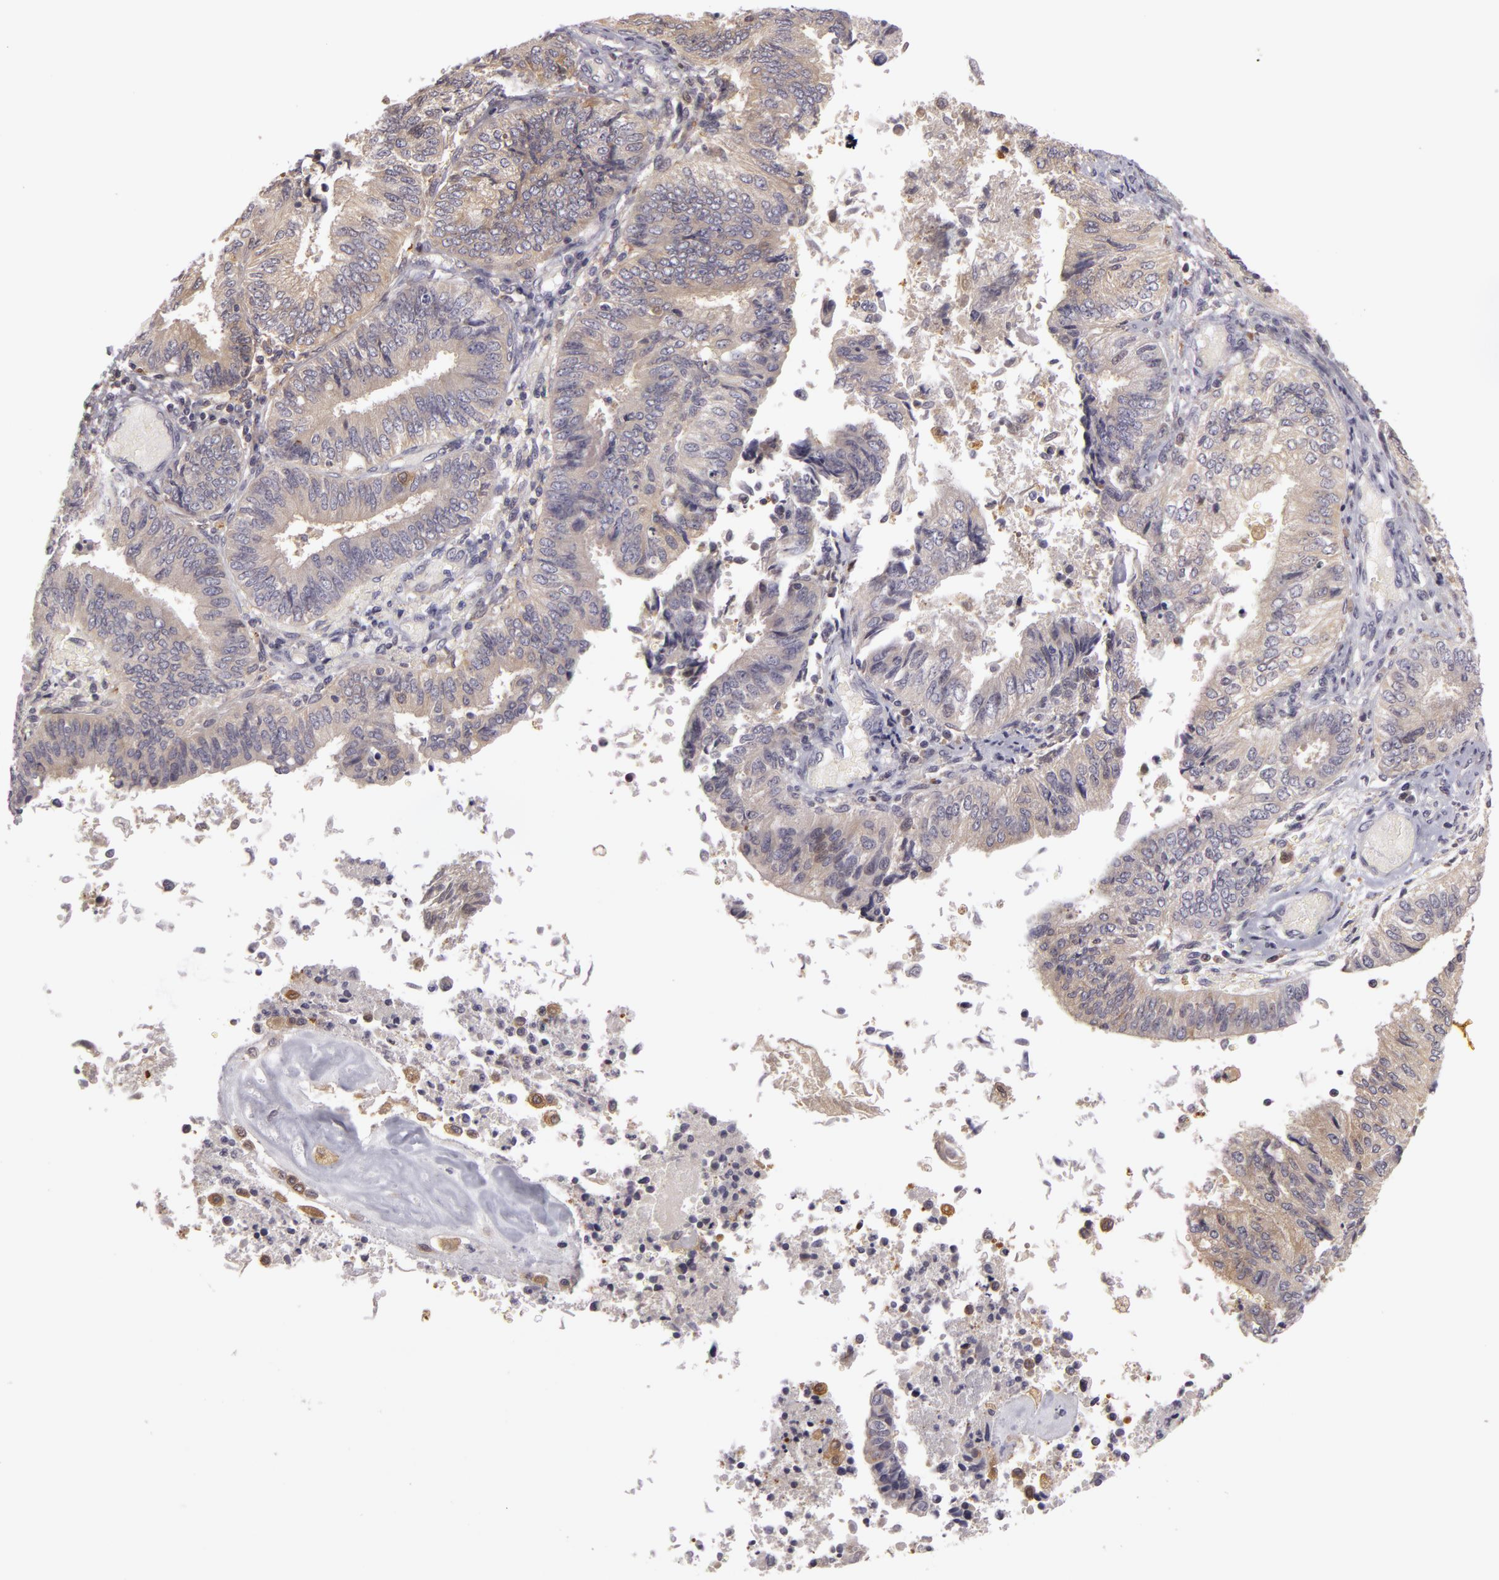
{"staining": {"intensity": "weak", "quantity": "25%-75%", "location": "cytoplasmic/membranous"}, "tissue": "endometrial cancer", "cell_type": "Tumor cells", "image_type": "cancer", "snomed": [{"axis": "morphology", "description": "Adenocarcinoma, NOS"}, {"axis": "topography", "description": "Endometrium"}], "caption": "Brown immunohistochemical staining in human endometrial cancer shows weak cytoplasmic/membranous staining in approximately 25%-75% of tumor cells.", "gene": "ZNF229", "patient": {"sex": "female", "age": 55}}